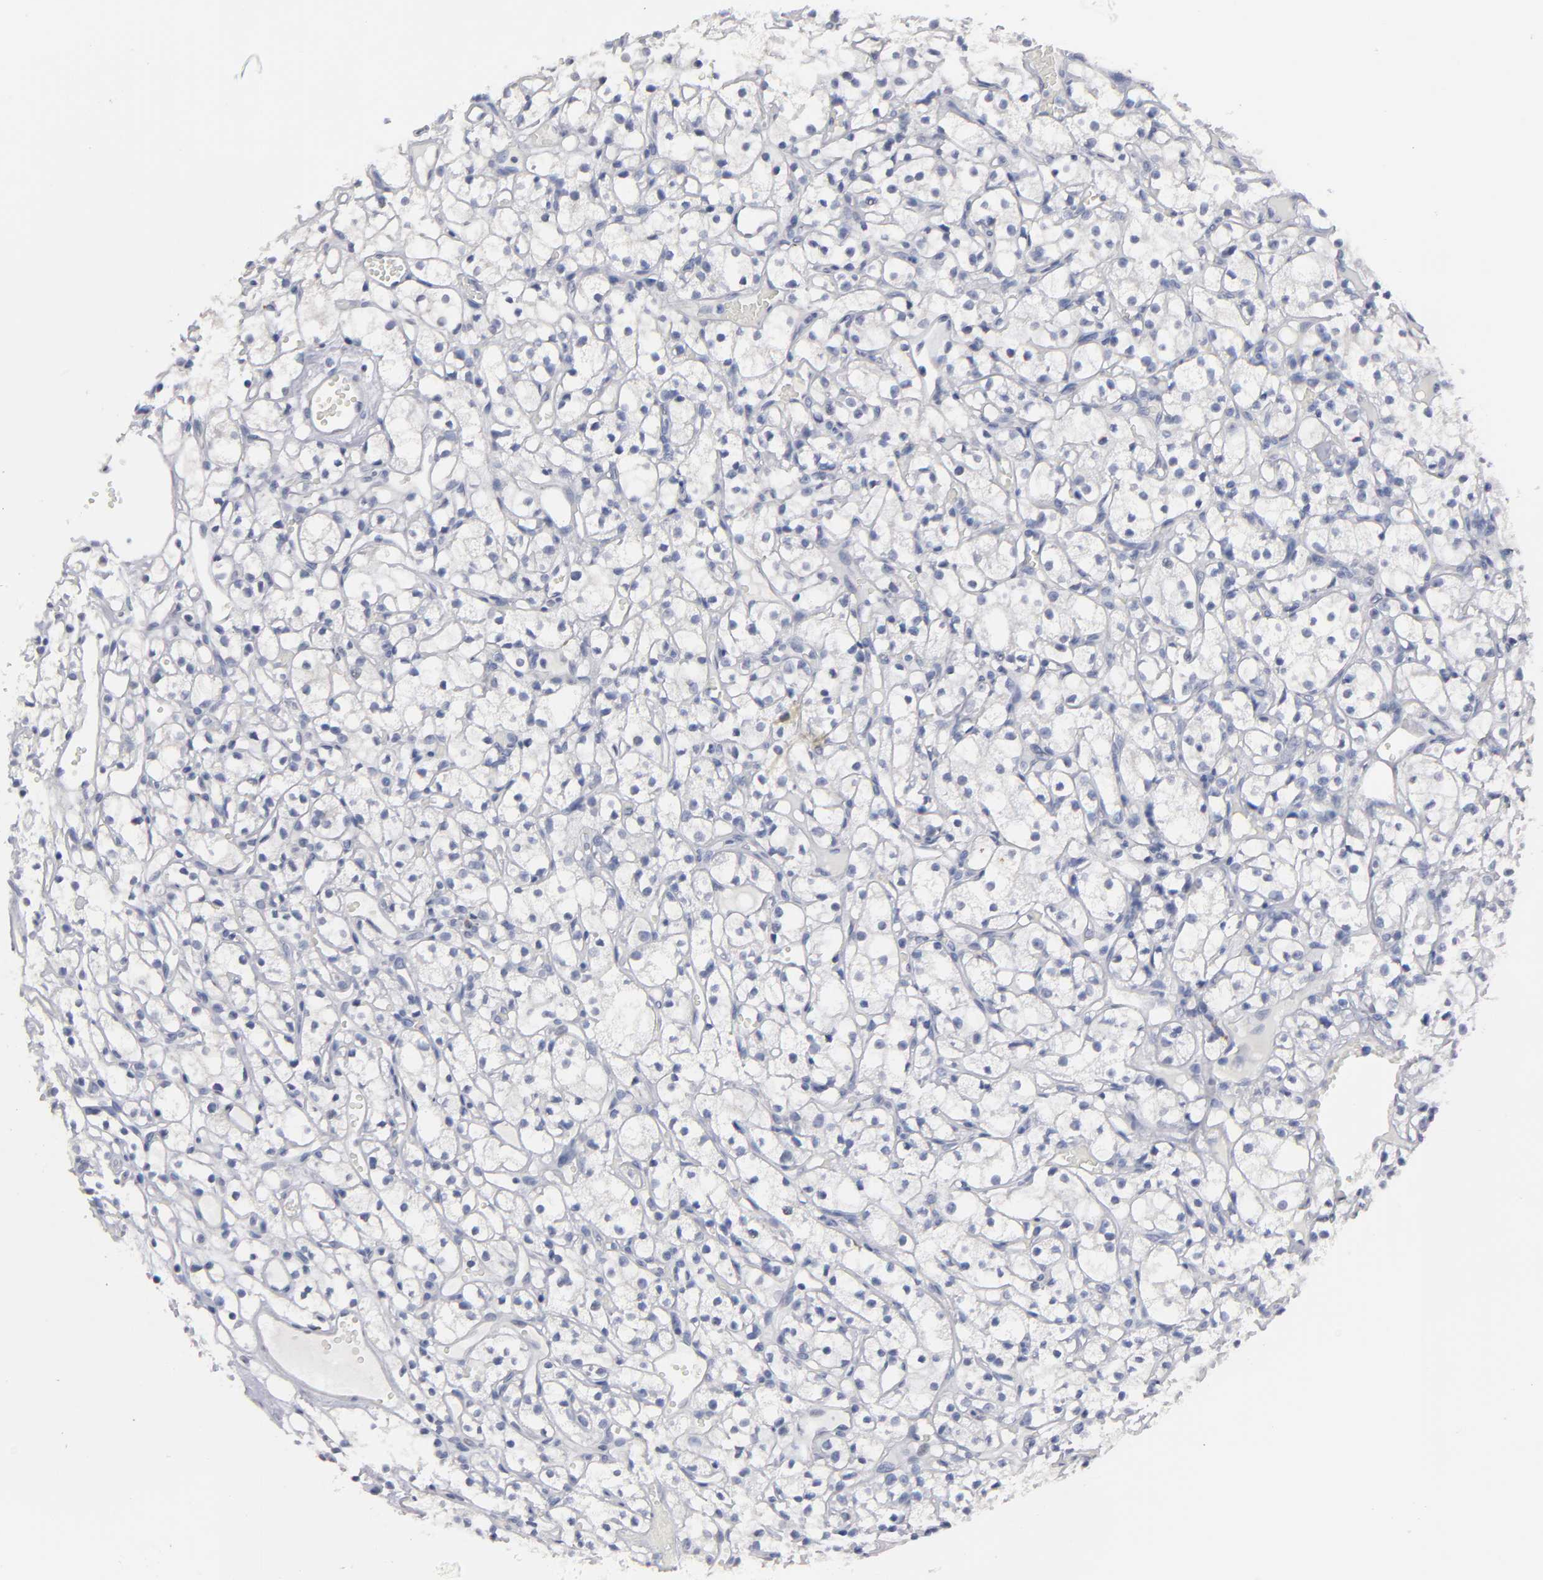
{"staining": {"intensity": "negative", "quantity": "none", "location": "none"}, "tissue": "renal cancer", "cell_type": "Tumor cells", "image_type": "cancer", "snomed": [{"axis": "morphology", "description": "Adenocarcinoma, NOS"}, {"axis": "topography", "description": "Kidney"}], "caption": "This is a image of immunohistochemistry (IHC) staining of renal cancer (adenocarcinoma), which shows no positivity in tumor cells.", "gene": "CCDC80", "patient": {"sex": "male", "age": 61}}